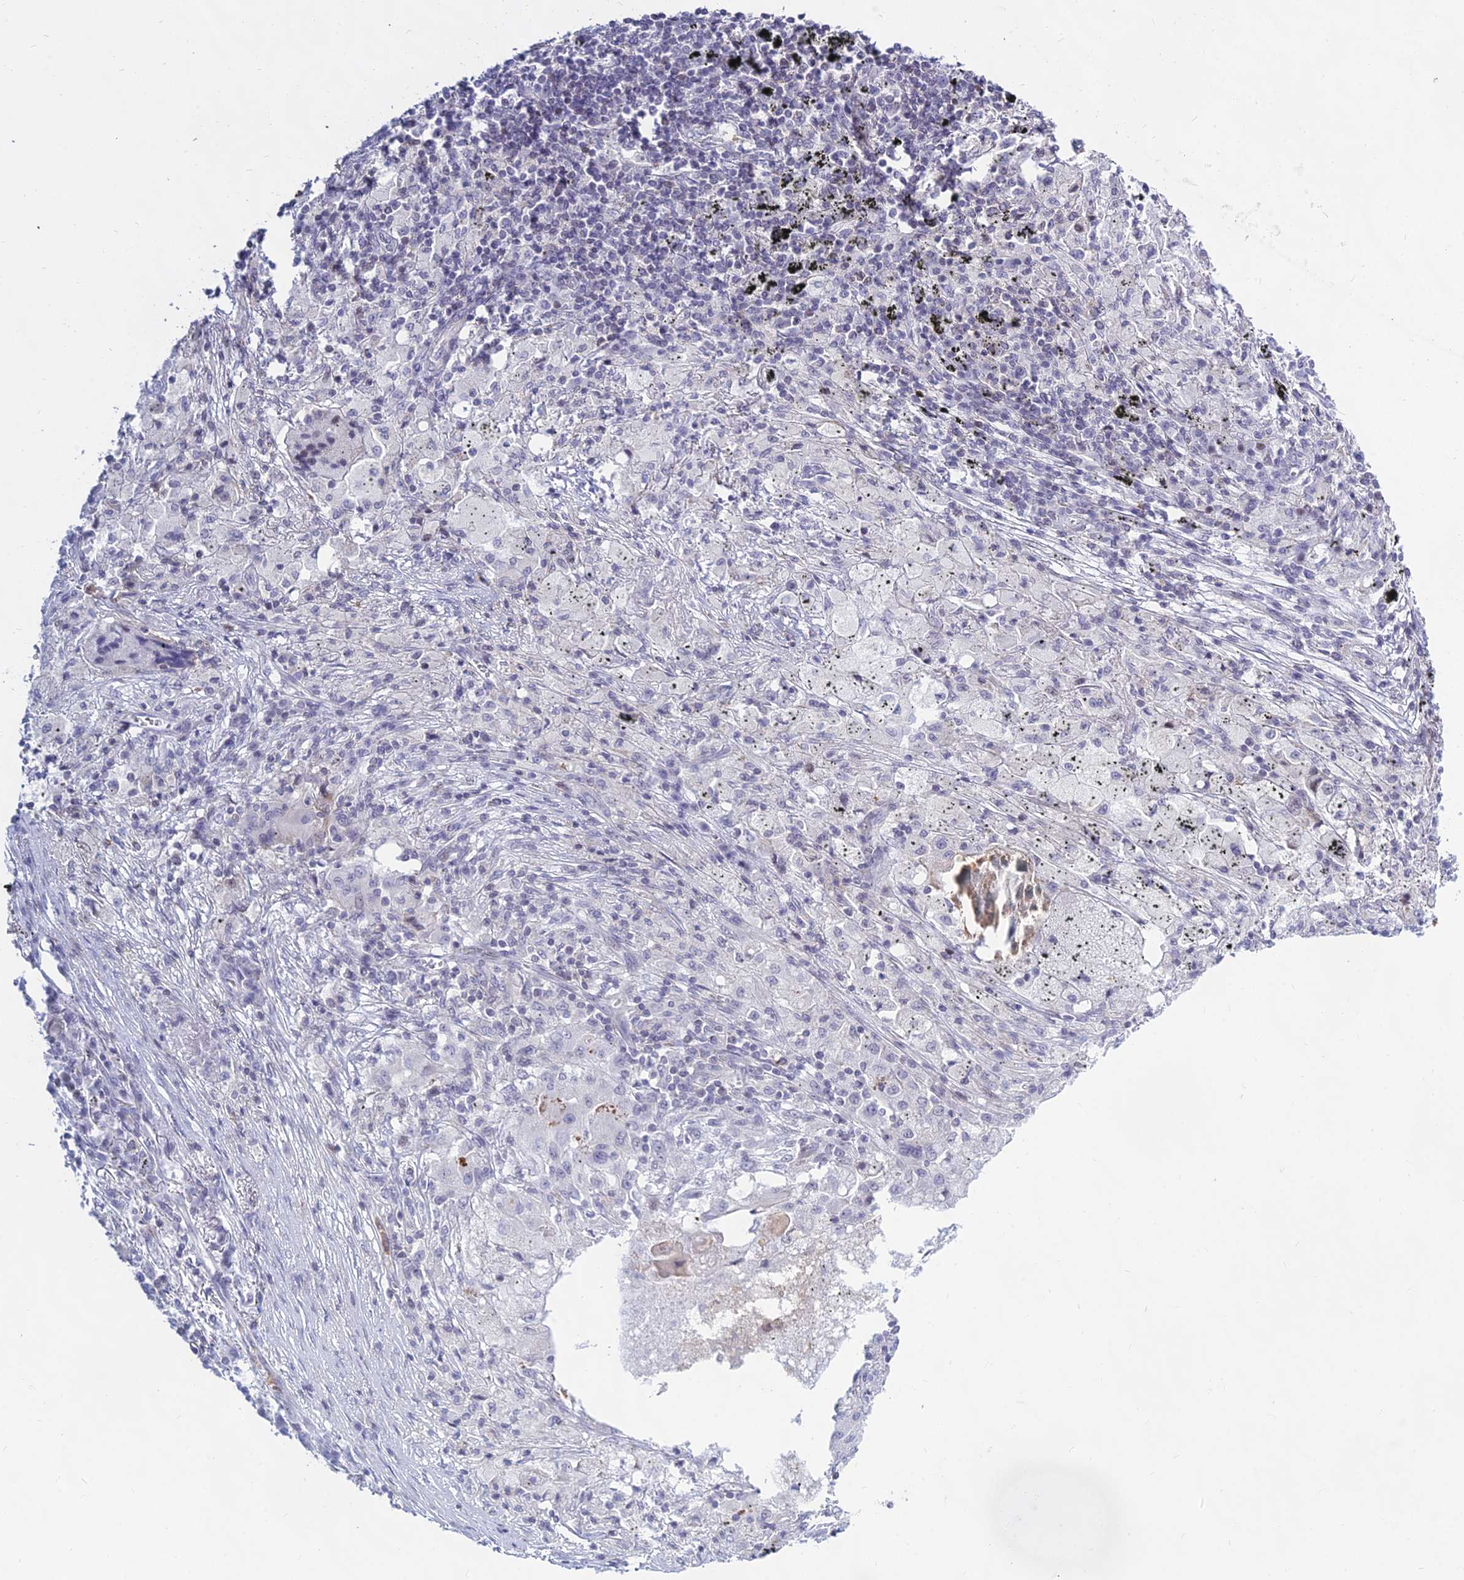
{"staining": {"intensity": "negative", "quantity": "none", "location": "none"}, "tissue": "lung cancer", "cell_type": "Tumor cells", "image_type": "cancer", "snomed": [{"axis": "morphology", "description": "Squamous cell carcinoma, NOS"}, {"axis": "topography", "description": "Lung"}], "caption": "Tumor cells show no significant staining in lung cancer (squamous cell carcinoma). (Immunohistochemistry (ihc), brightfield microscopy, high magnification).", "gene": "KRR1", "patient": {"sex": "female", "age": 63}}